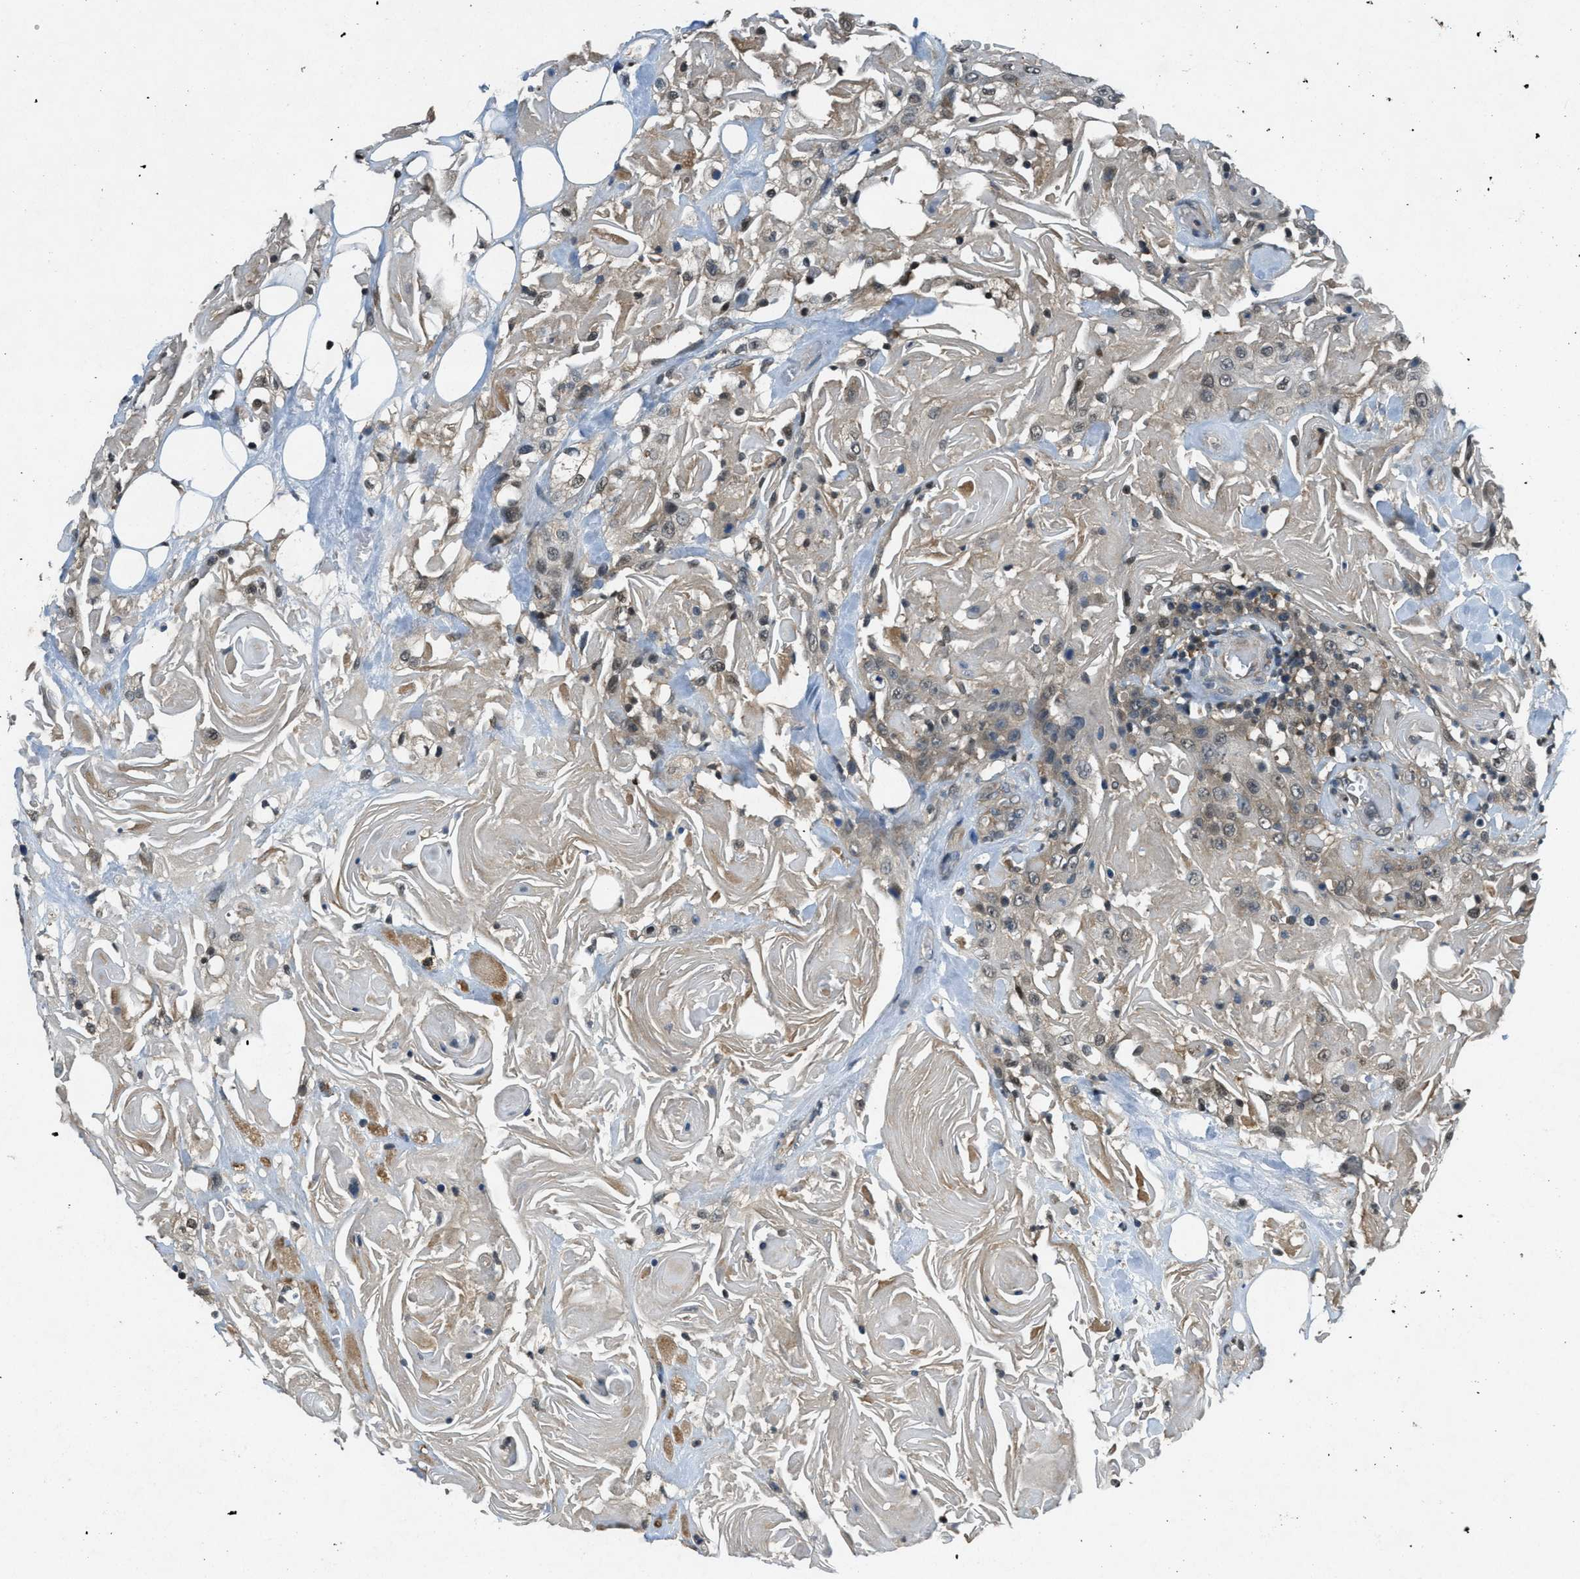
{"staining": {"intensity": "weak", "quantity": "25%-75%", "location": "cytoplasmic/membranous"}, "tissue": "head and neck cancer", "cell_type": "Tumor cells", "image_type": "cancer", "snomed": [{"axis": "morphology", "description": "Squamous cell carcinoma, NOS"}, {"axis": "topography", "description": "Head-Neck"}], "caption": "An image showing weak cytoplasmic/membranous staining in approximately 25%-75% of tumor cells in head and neck cancer (squamous cell carcinoma), as visualized by brown immunohistochemical staining.", "gene": "DUSP6", "patient": {"sex": "female", "age": 84}}